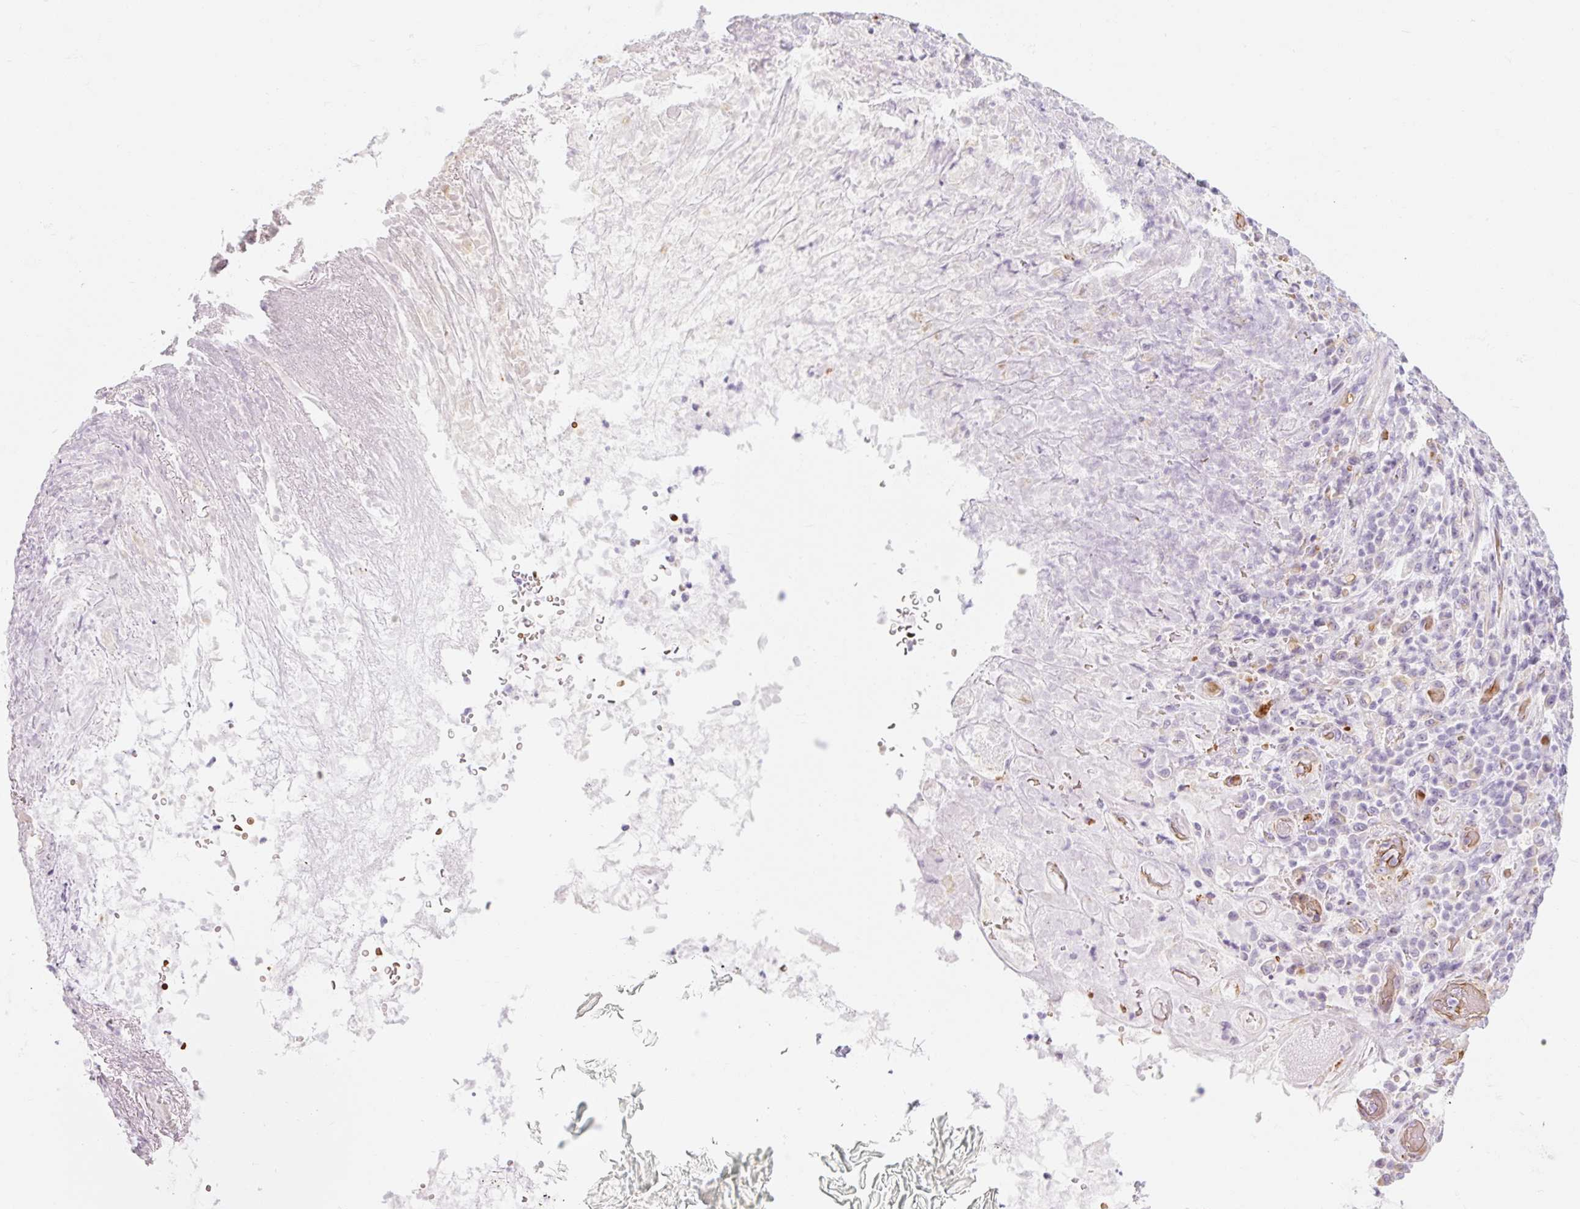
{"staining": {"intensity": "negative", "quantity": "none", "location": "none"}, "tissue": "stomach cancer", "cell_type": "Tumor cells", "image_type": "cancer", "snomed": [{"axis": "morphology", "description": "Normal tissue, NOS"}, {"axis": "morphology", "description": "Adenocarcinoma, NOS"}, {"axis": "topography", "description": "Stomach"}], "caption": "Stomach cancer (adenocarcinoma) was stained to show a protein in brown. There is no significant positivity in tumor cells.", "gene": "TAF1L", "patient": {"sex": "female", "age": 79}}